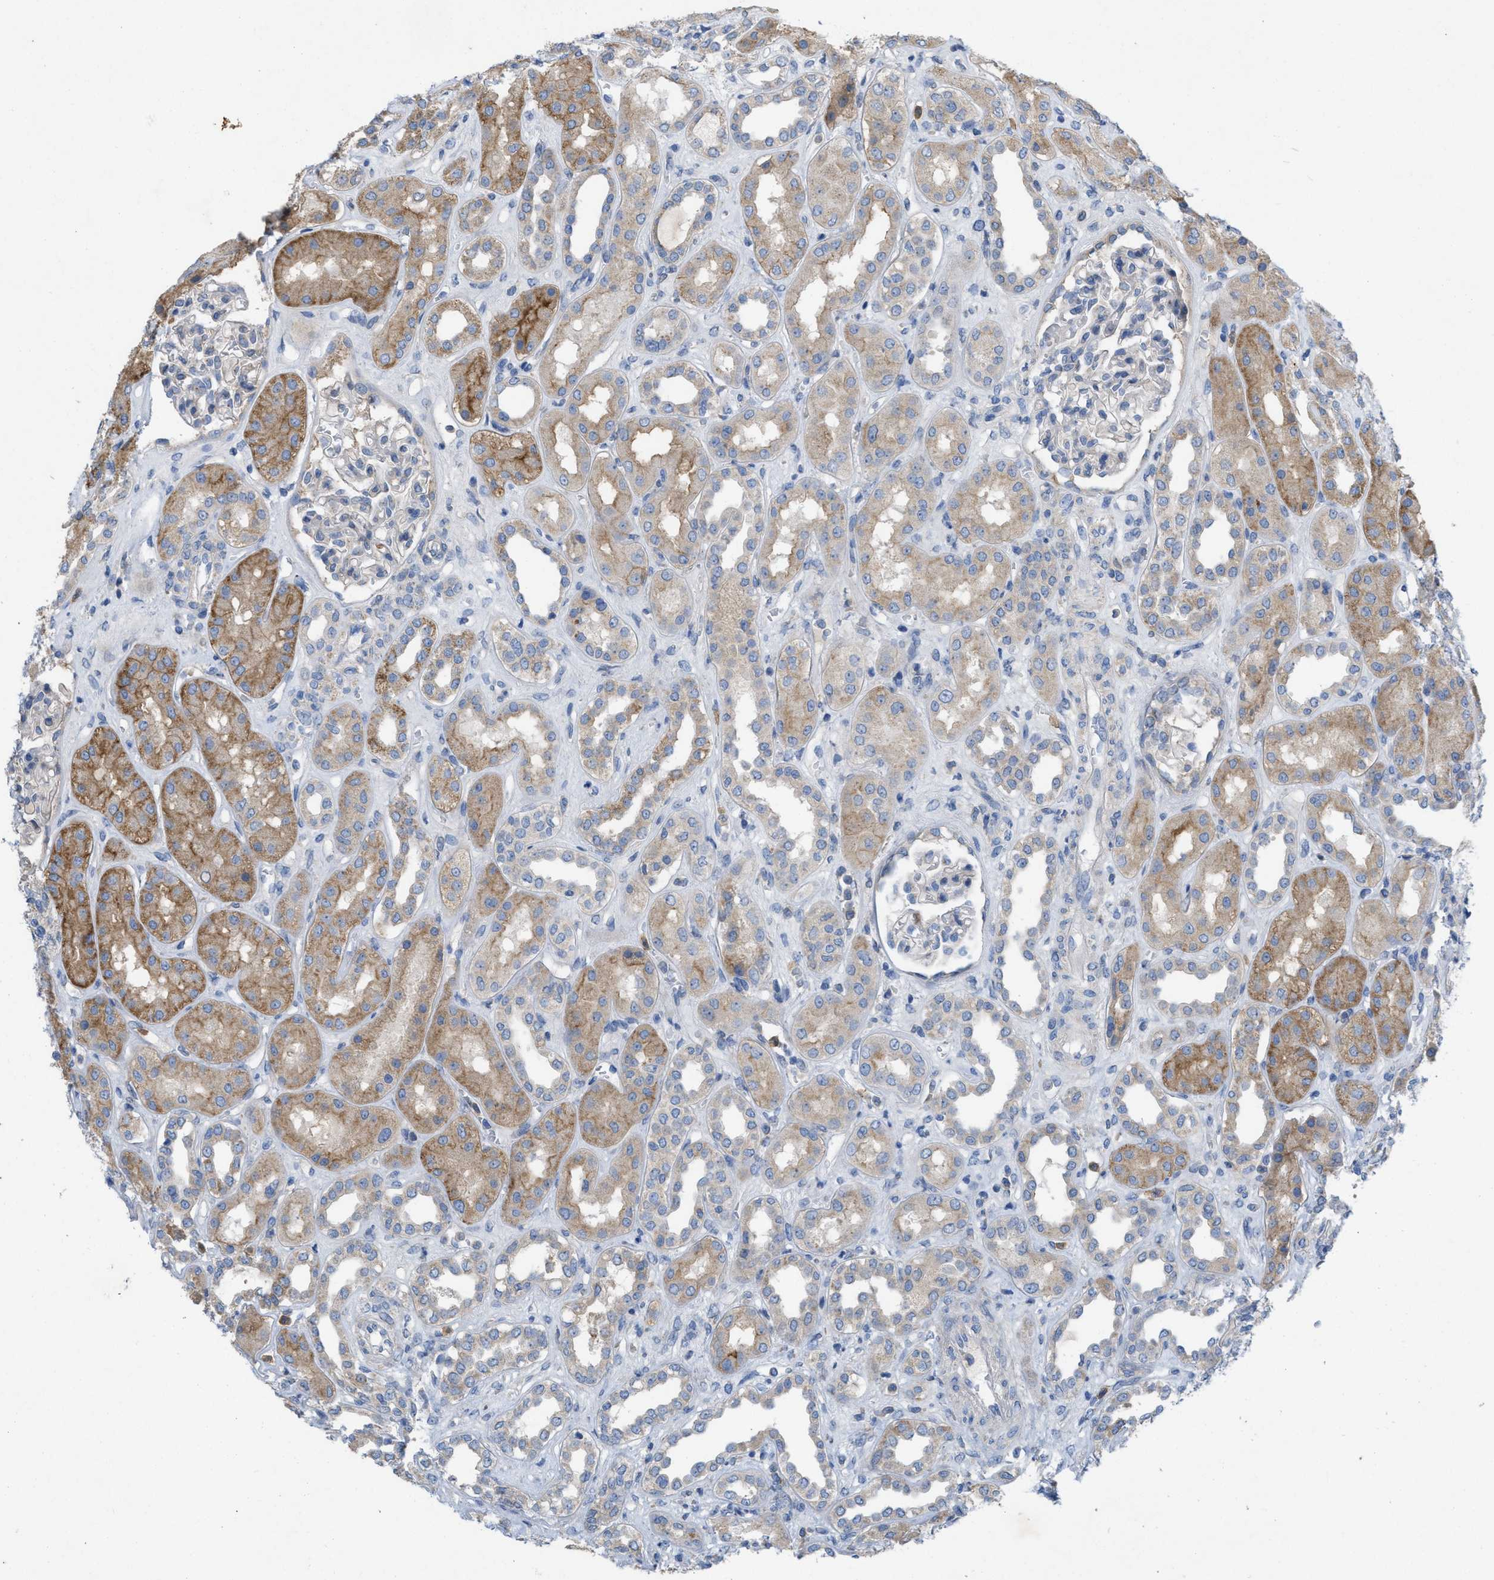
{"staining": {"intensity": "negative", "quantity": "none", "location": "none"}, "tissue": "kidney", "cell_type": "Cells in glomeruli", "image_type": "normal", "snomed": [{"axis": "morphology", "description": "Normal tissue, NOS"}, {"axis": "topography", "description": "Kidney"}], "caption": "Cells in glomeruli show no significant expression in unremarkable kidney. Brightfield microscopy of immunohistochemistry stained with DAB (3,3'-diaminobenzidine) (brown) and hematoxylin (blue), captured at high magnification.", "gene": "PLPPR5", "patient": {"sex": "male", "age": 59}}